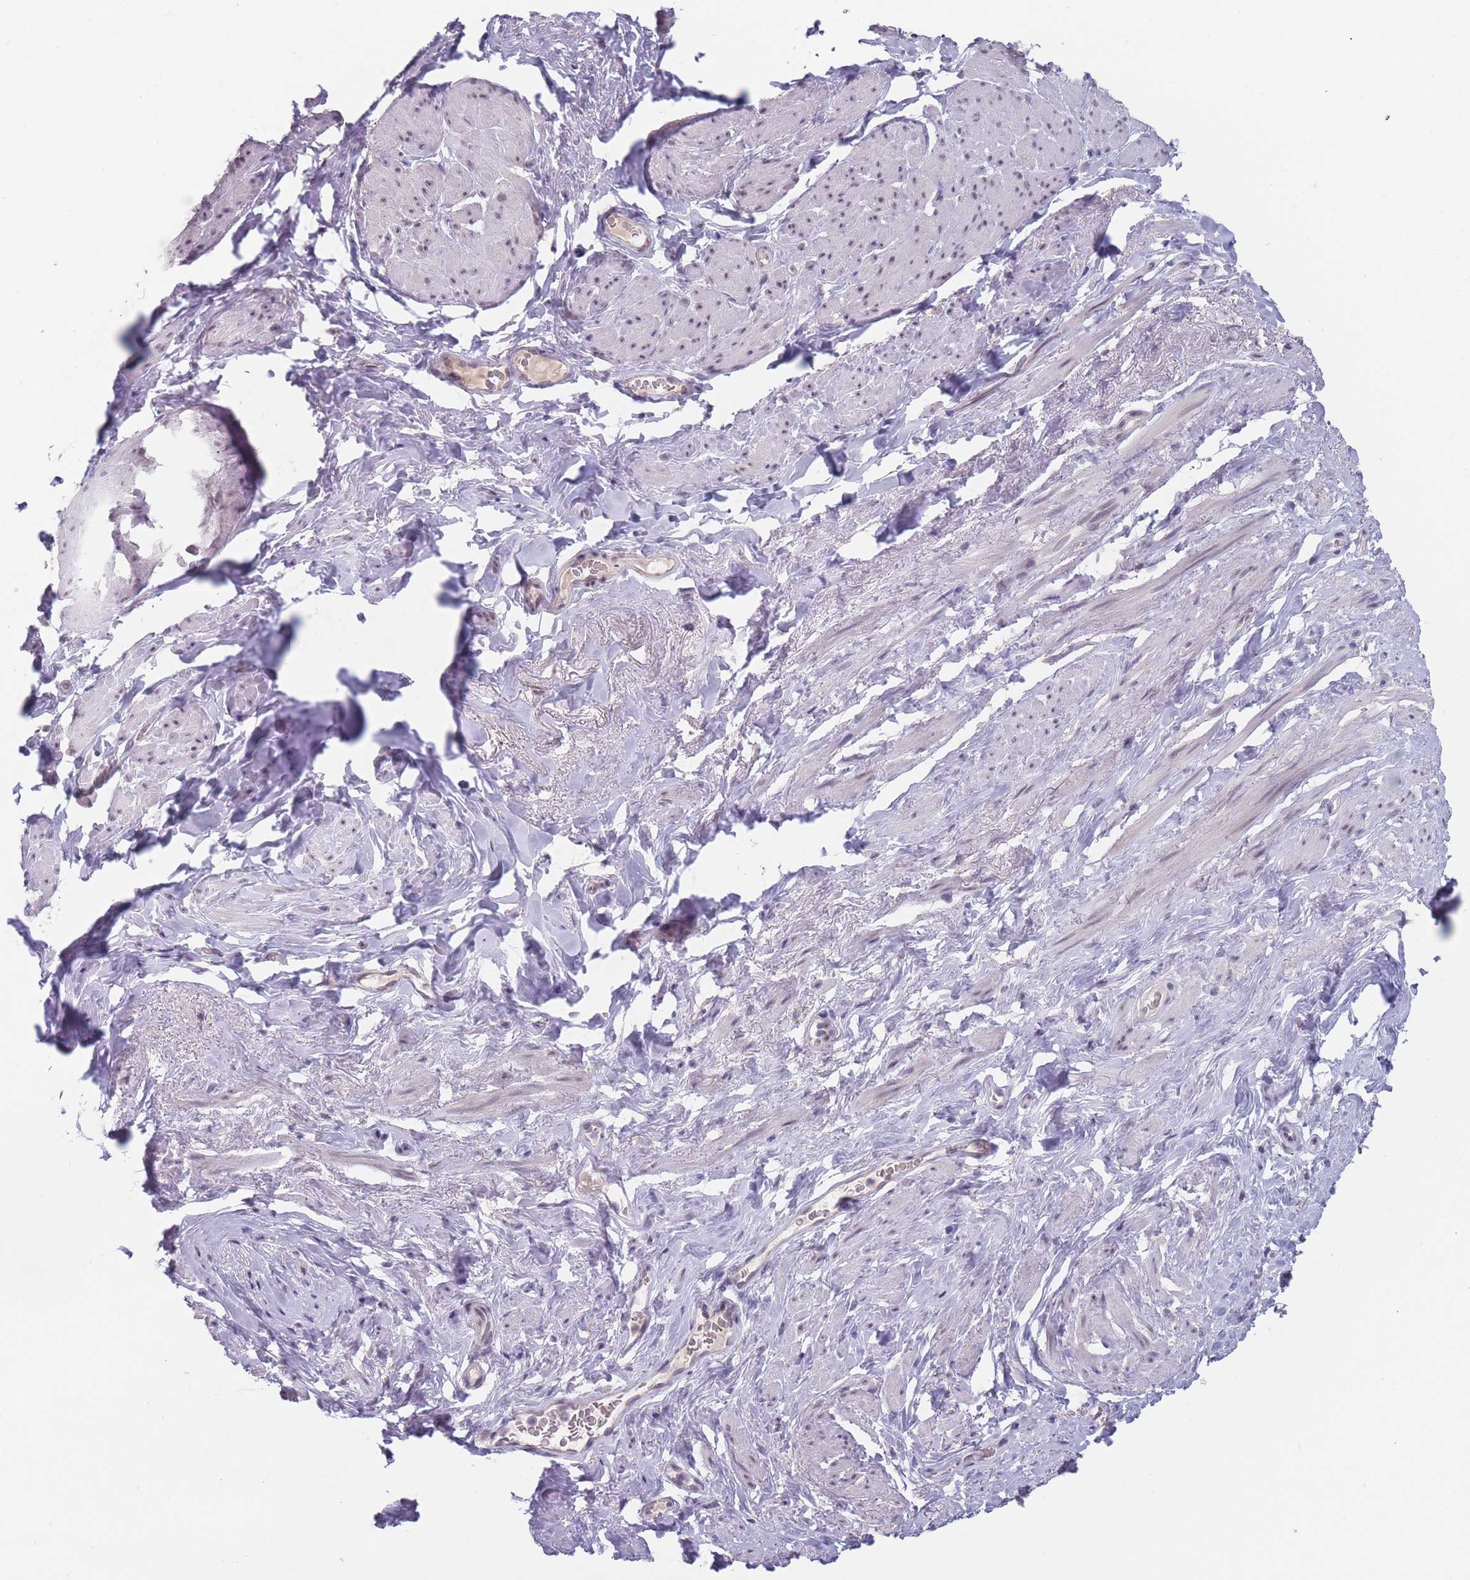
{"staining": {"intensity": "weak", "quantity": "<25%", "location": "nuclear"}, "tissue": "smooth muscle", "cell_type": "Smooth muscle cells", "image_type": "normal", "snomed": [{"axis": "morphology", "description": "Normal tissue, NOS"}, {"axis": "topography", "description": "Smooth muscle"}, {"axis": "topography", "description": "Peripheral nerve tissue"}], "caption": "DAB (3,3'-diaminobenzidine) immunohistochemical staining of benign human smooth muscle demonstrates no significant staining in smooth muscle cells. (Stains: DAB (3,3'-diaminobenzidine) immunohistochemistry (IHC) with hematoxylin counter stain, Microscopy: brightfield microscopy at high magnification).", "gene": "PEX7", "patient": {"sex": "male", "age": 69}}